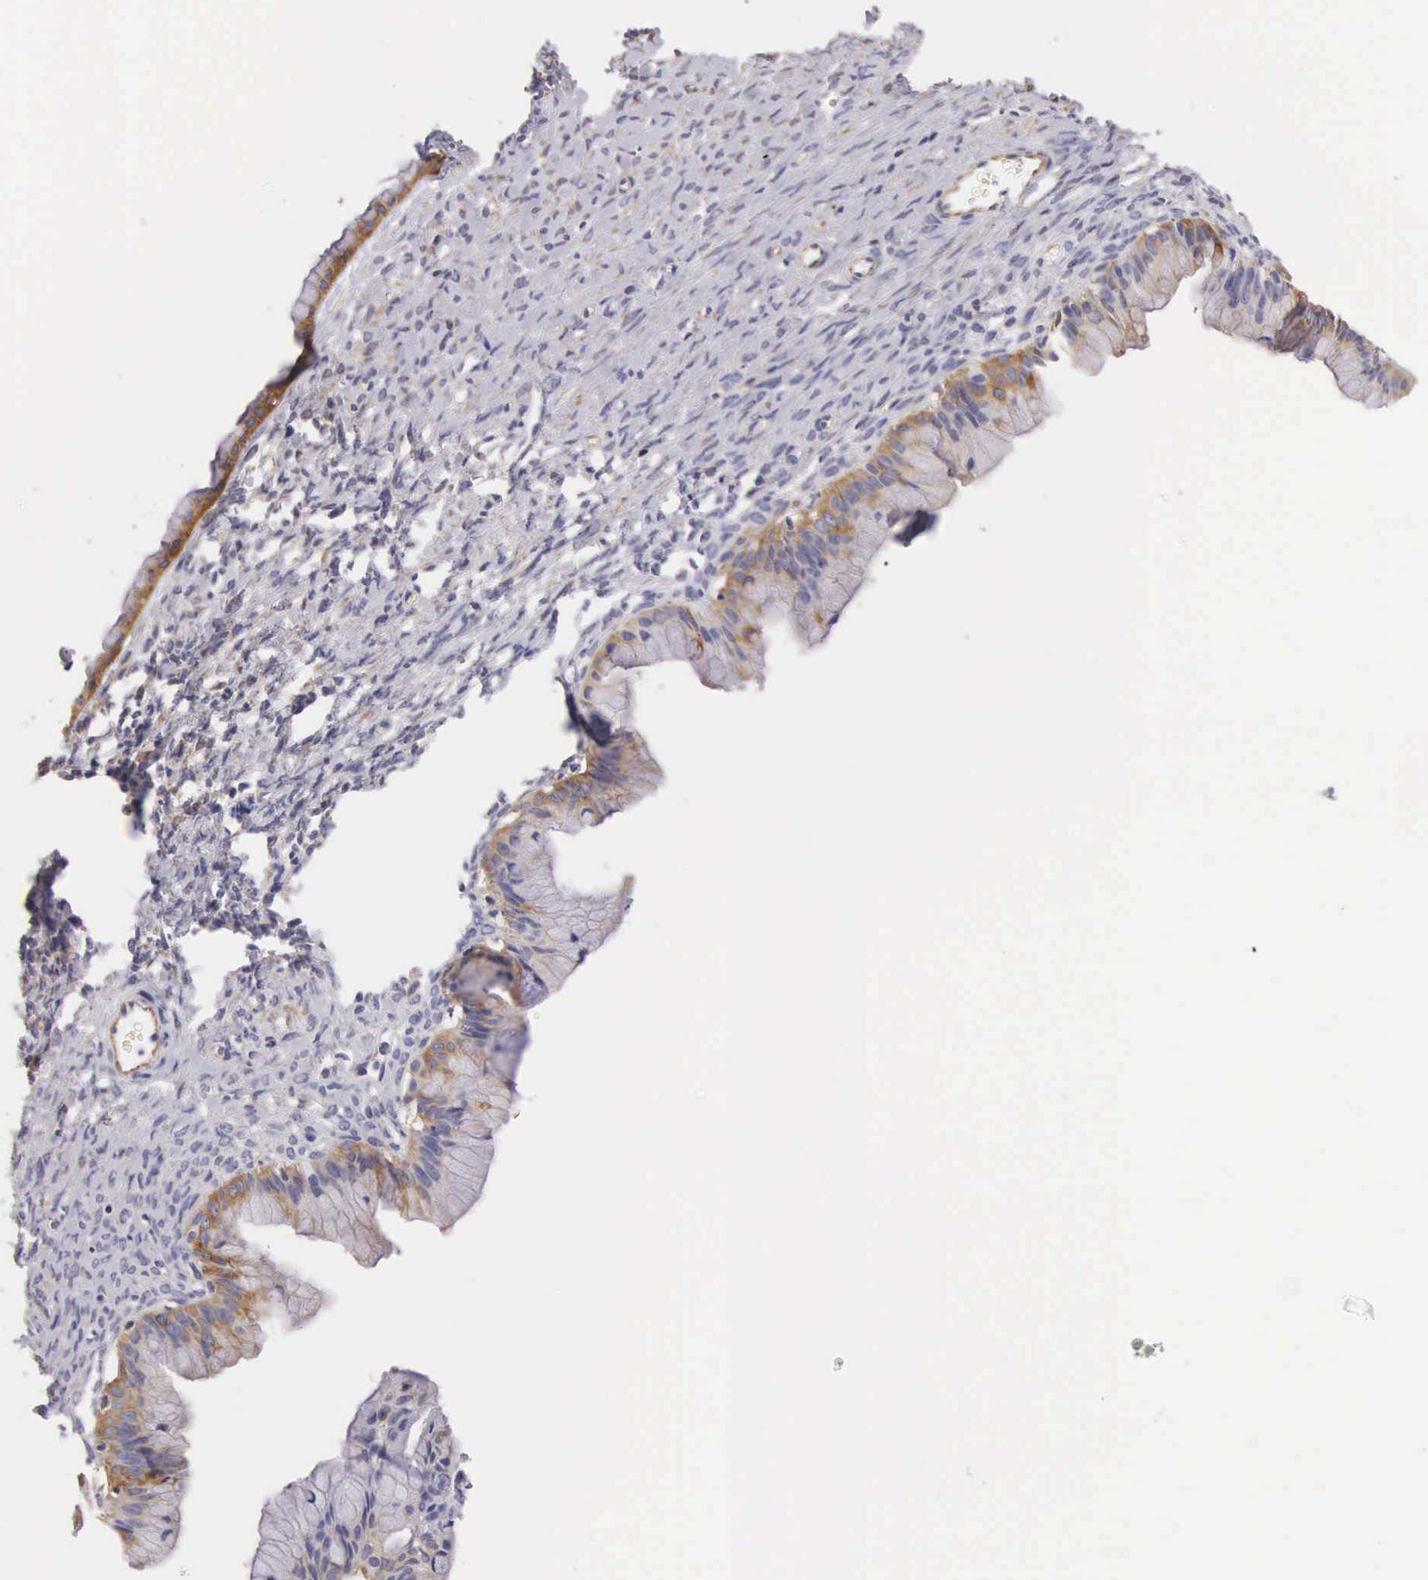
{"staining": {"intensity": "moderate", "quantity": ">75%", "location": "cytoplasmic/membranous"}, "tissue": "ovarian cancer", "cell_type": "Tumor cells", "image_type": "cancer", "snomed": [{"axis": "morphology", "description": "Cystadenocarcinoma, mucinous, NOS"}, {"axis": "topography", "description": "Ovary"}], "caption": "A high-resolution histopathology image shows immunohistochemistry (IHC) staining of ovarian cancer, which demonstrates moderate cytoplasmic/membranous staining in approximately >75% of tumor cells.", "gene": "OSBPL3", "patient": {"sex": "female", "age": 25}}